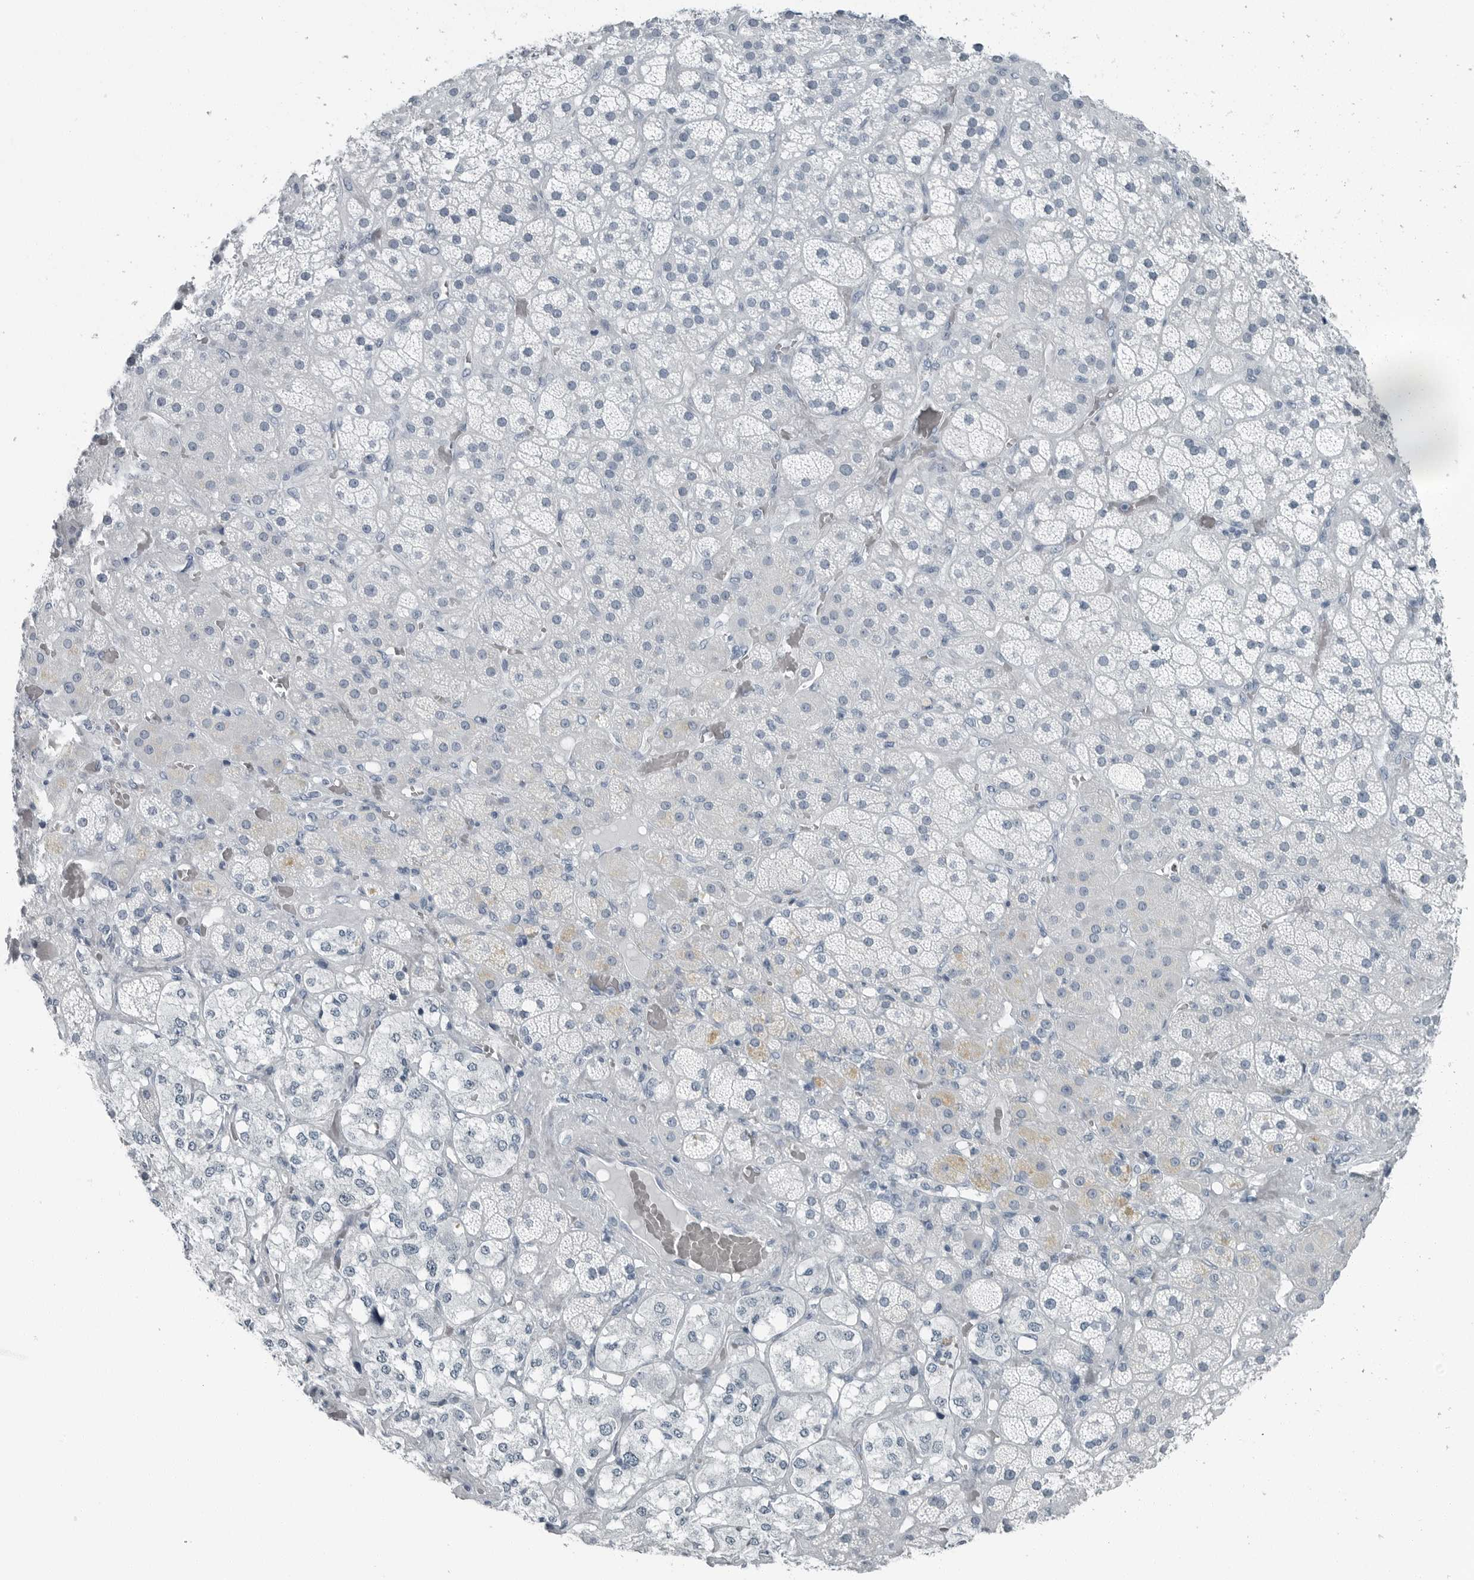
{"staining": {"intensity": "negative", "quantity": "none", "location": "none"}, "tissue": "adrenal gland", "cell_type": "Glandular cells", "image_type": "normal", "snomed": [{"axis": "morphology", "description": "Normal tissue, NOS"}, {"axis": "topography", "description": "Adrenal gland"}], "caption": "Immunohistochemical staining of benign human adrenal gland demonstrates no significant expression in glandular cells.", "gene": "FABP6", "patient": {"sex": "male", "age": 57}}